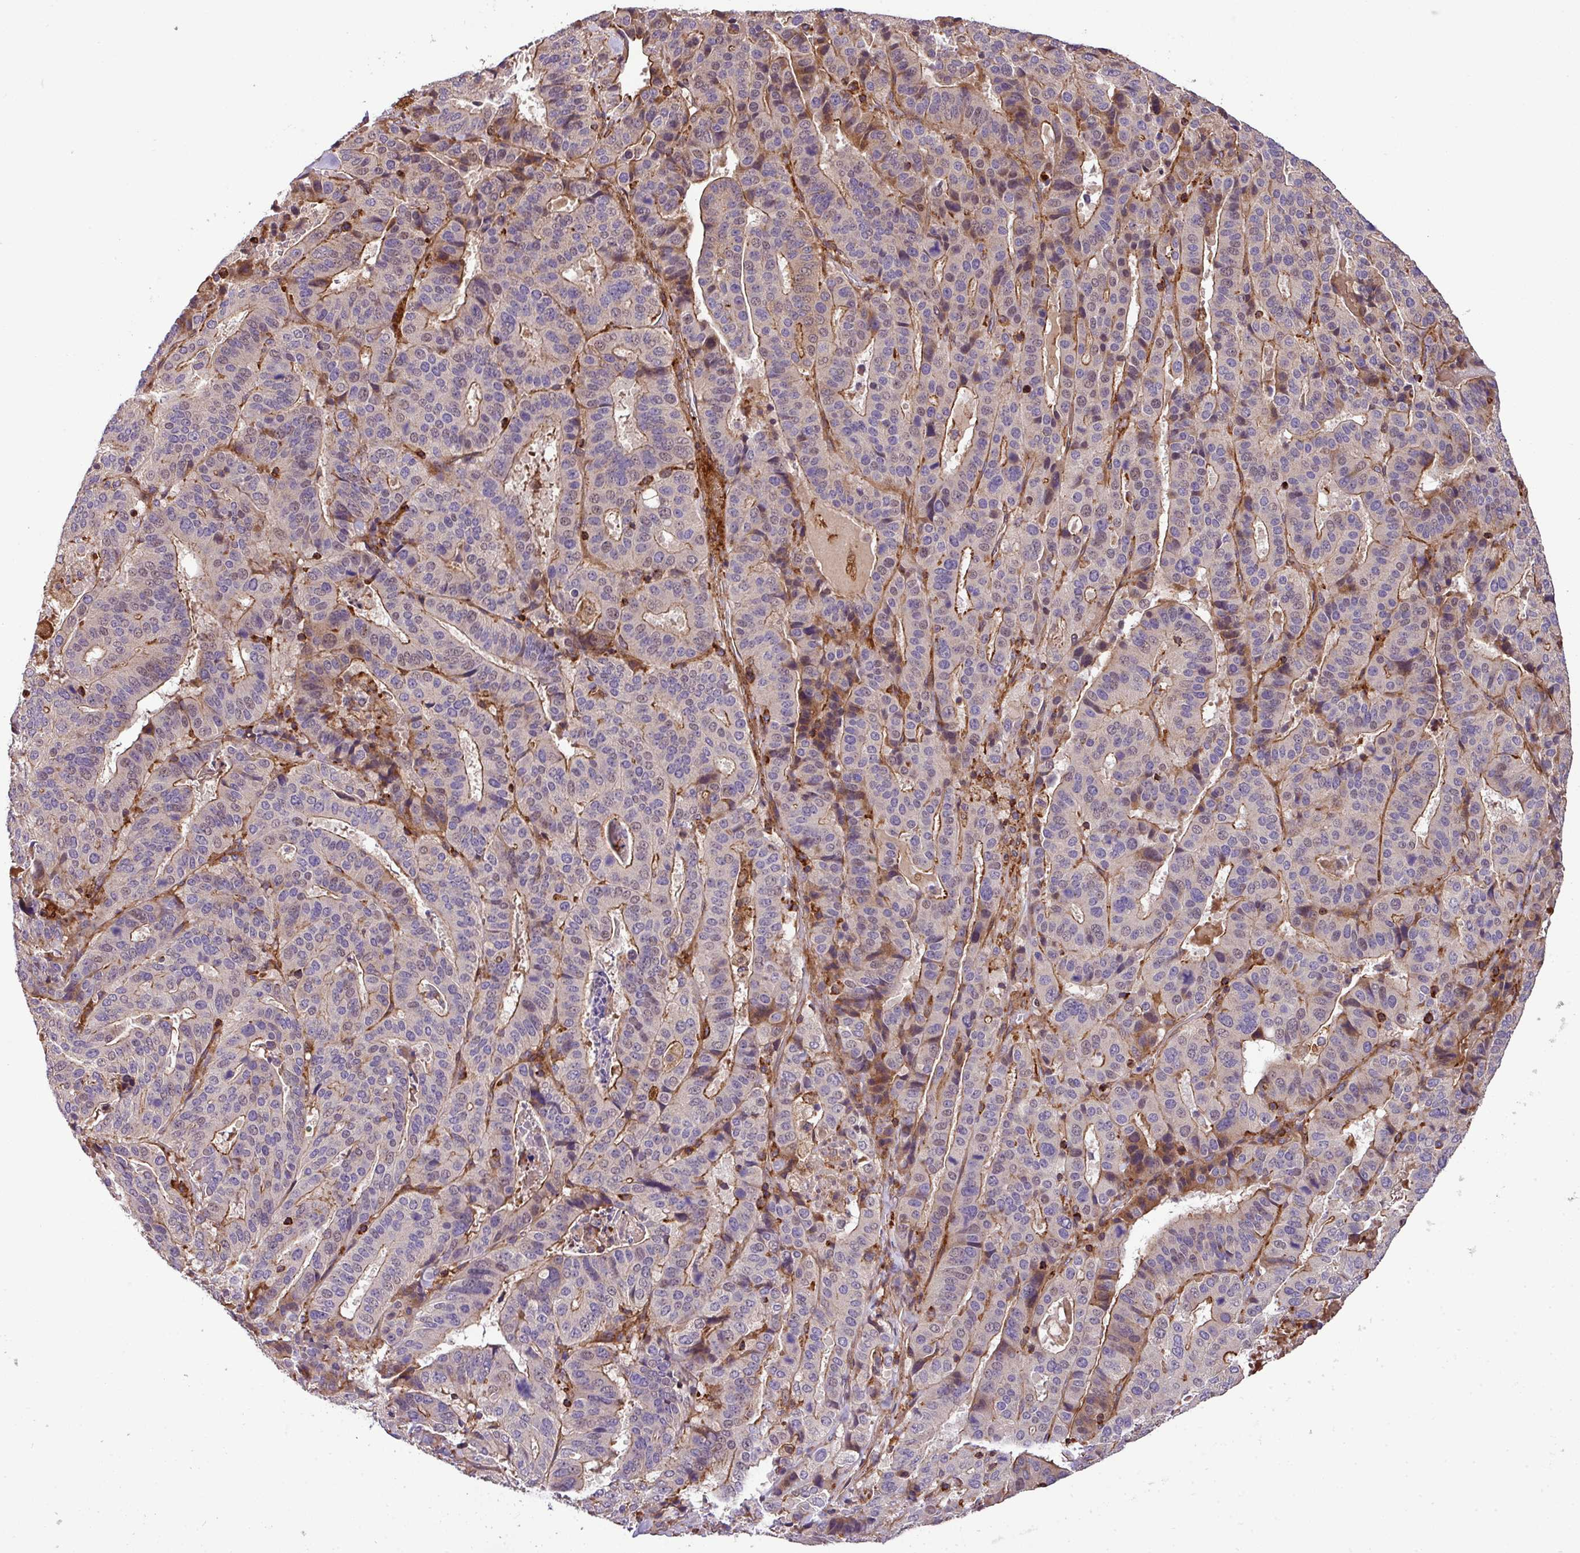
{"staining": {"intensity": "moderate", "quantity": "<25%", "location": "cytoplasmic/membranous,nuclear"}, "tissue": "stomach cancer", "cell_type": "Tumor cells", "image_type": "cancer", "snomed": [{"axis": "morphology", "description": "Adenocarcinoma, NOS"}, {"axis": "topography", "description": "Stomach"}], "caption": "Protein staining displays moderate cytoplasmic/membranous and nuclear expression in about <25% of tumor cells in stomach adenocarcinoma. The protein of interest is shown in brown color, while the nuclei are stained blue.", "gene": "CASS4", "patient": {"sex": "male", "age": 48}}